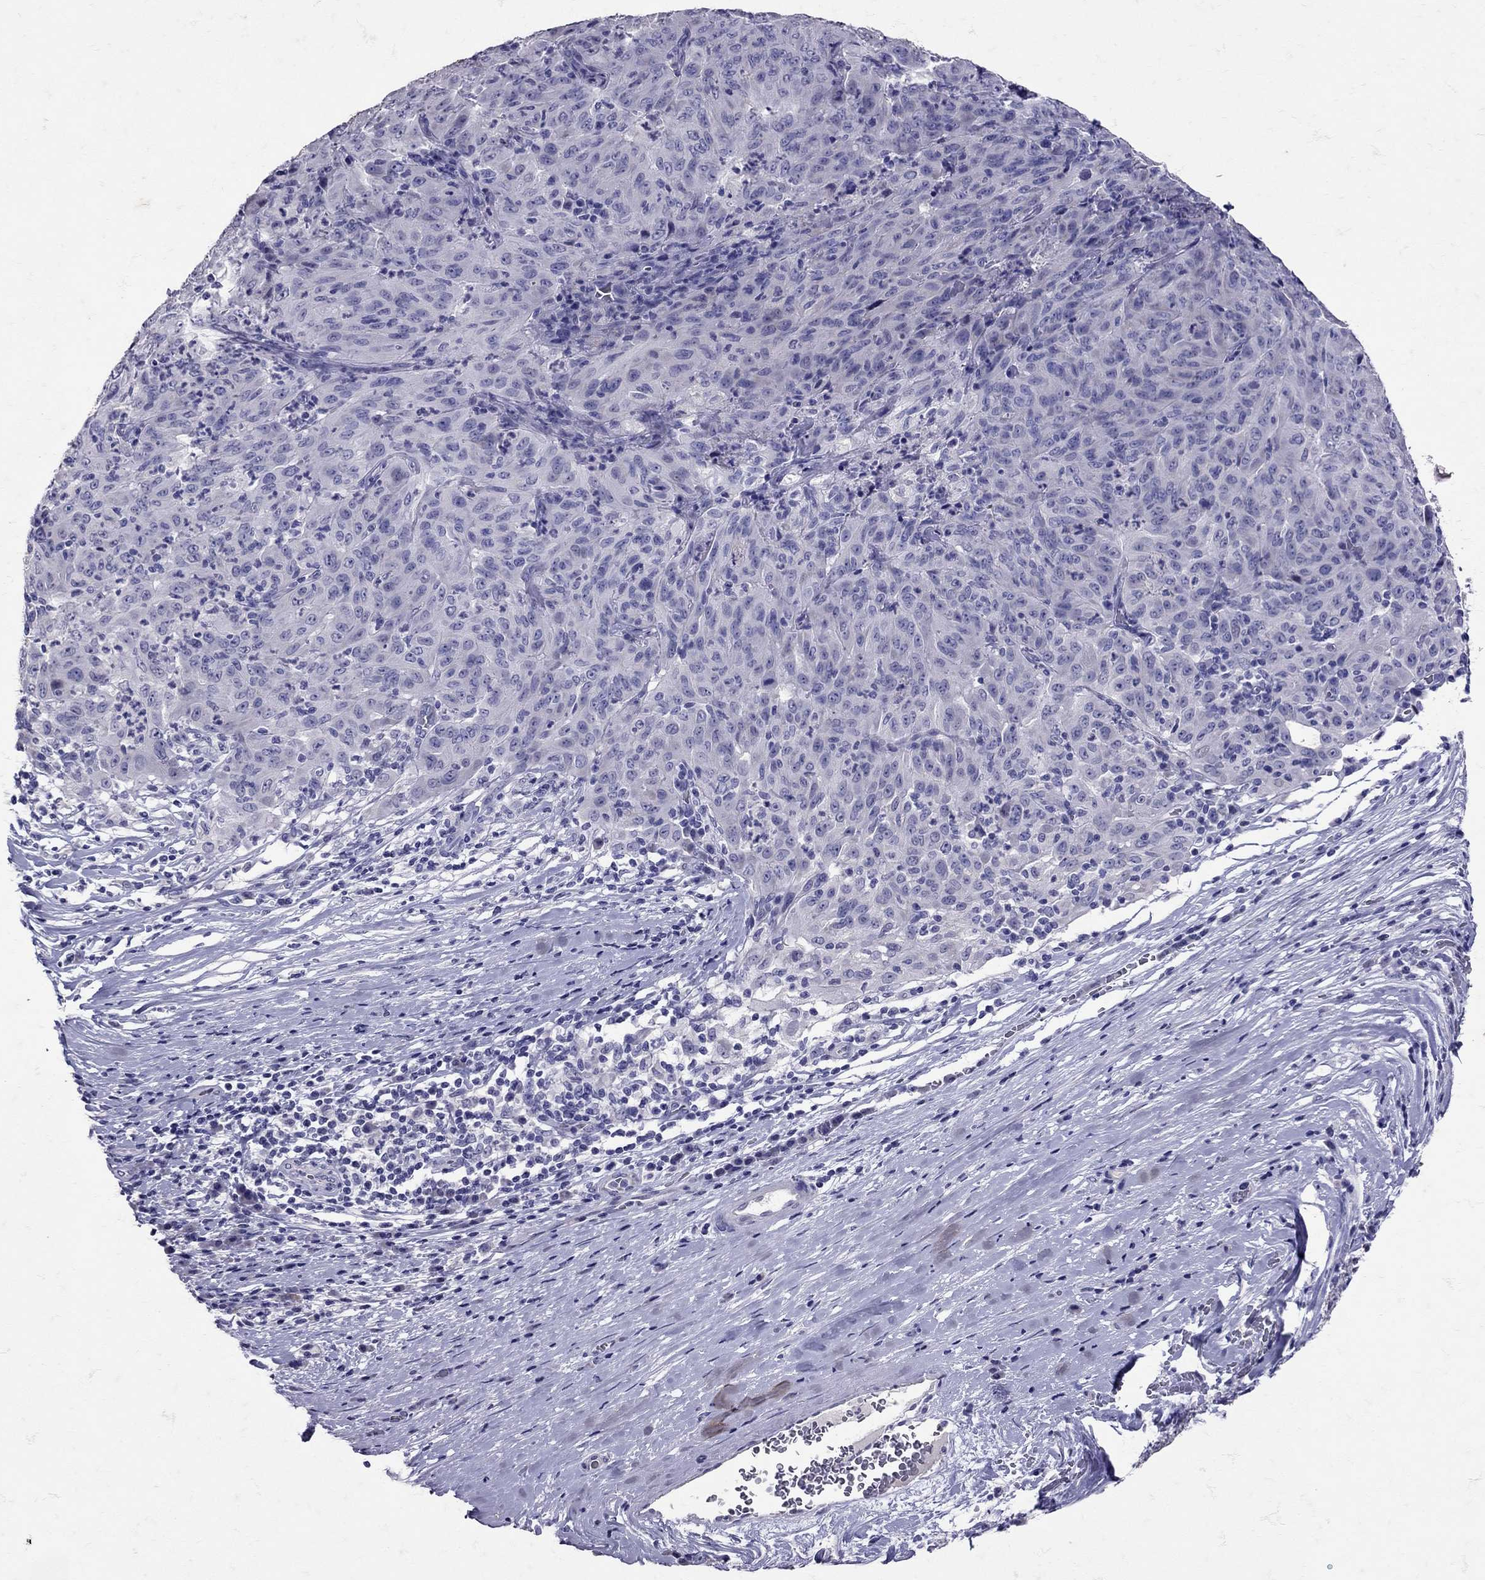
{"staining": {"intensity": "negative", "quantity": "none", "location": "none"}, "tissue": "pancreatic cancer", "cell_type": "Tumor cells", "image_type": "cancer", "snomed": [{"axis": "morphology", "description": "Adenocarcinoma, NOS"}, {"axis": "topography", "description": "Pancreas"}], "caption": "Immunohistochemistry (IHC) of pancreatic cancer displays no positivity in tumor cells.", "gene": "SST", "patient": {"sex": "male", "age": 63}}